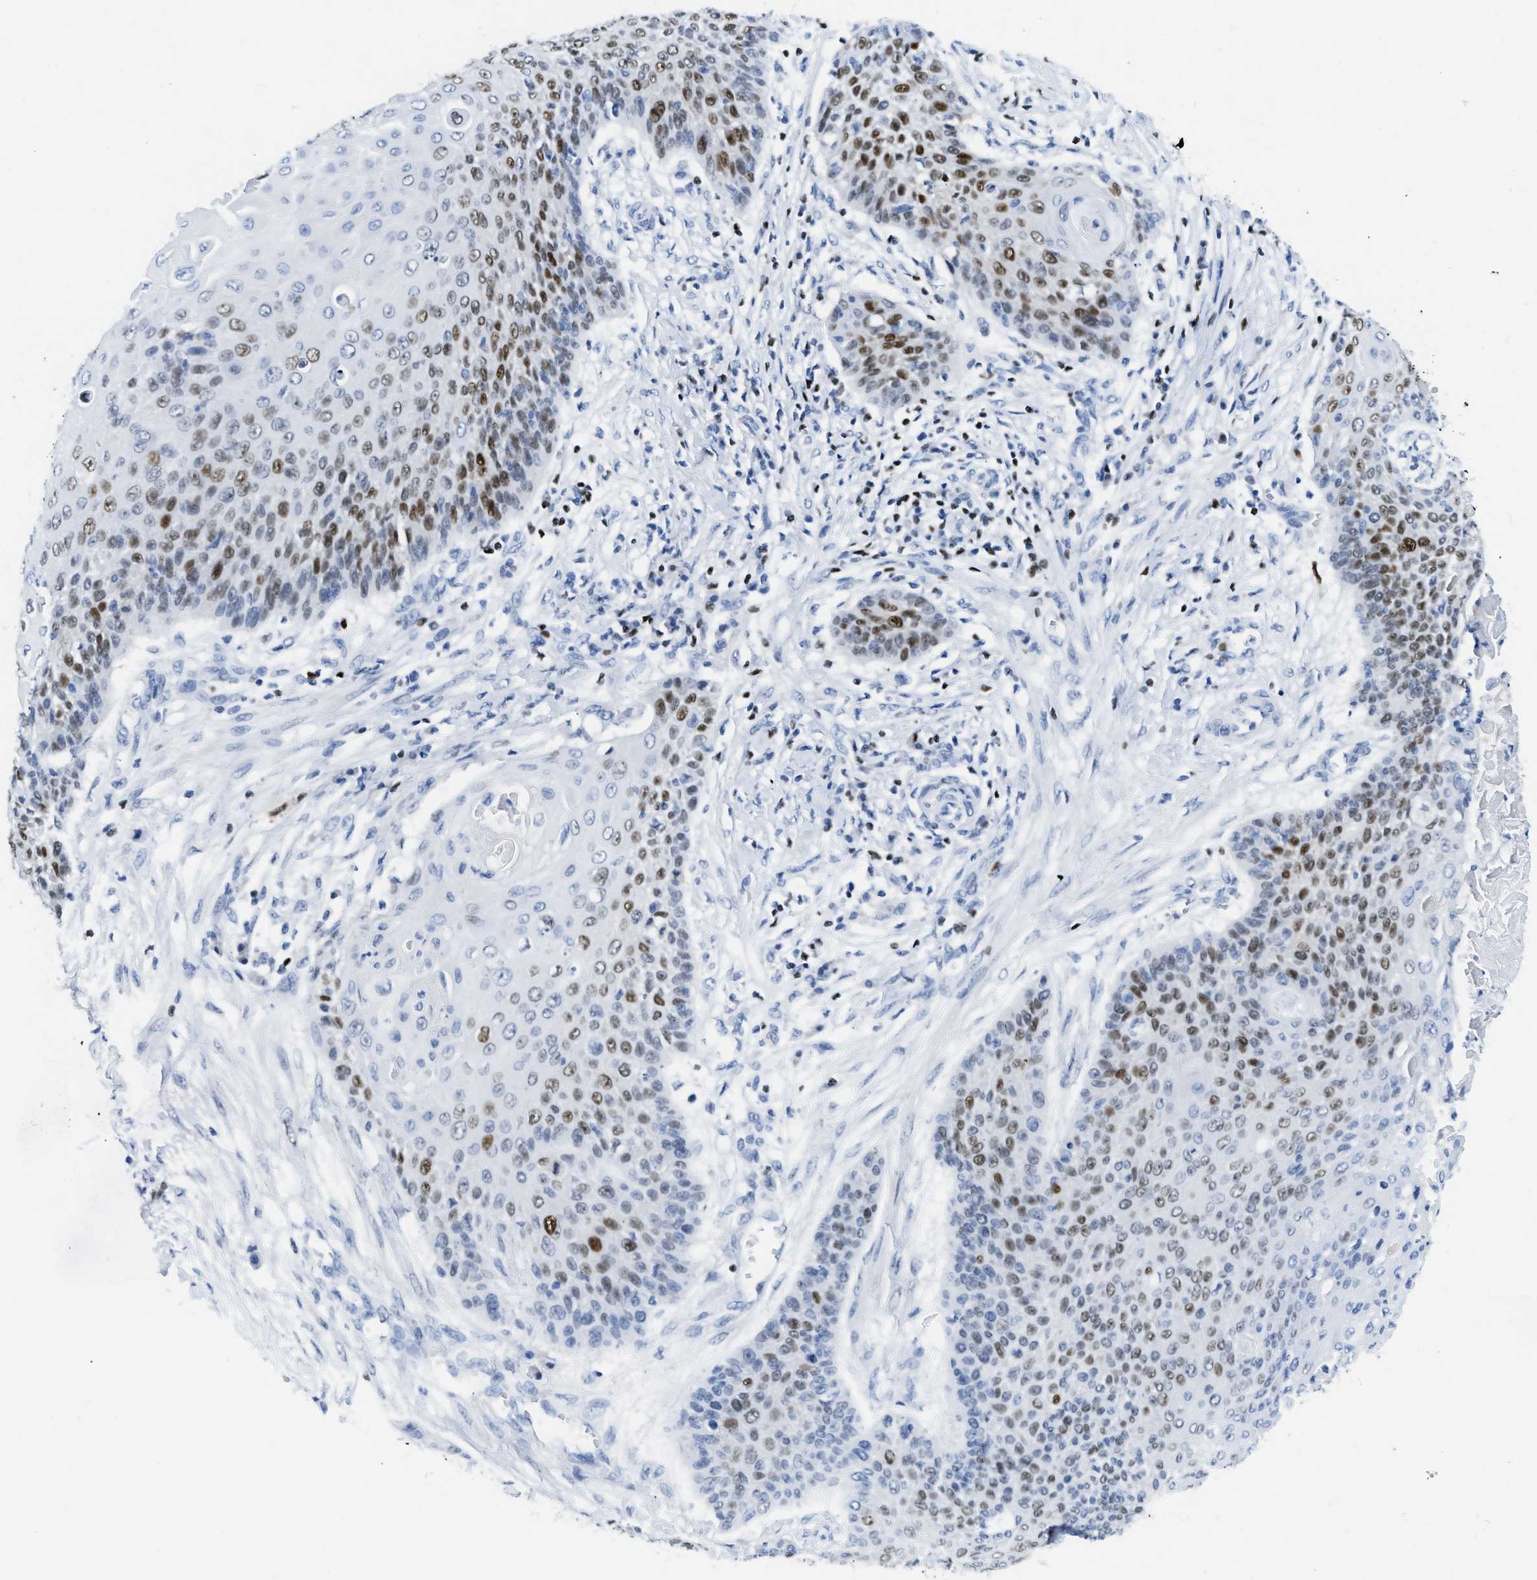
{"staining": {"intensity": "moderate", "quantity": "25%-75%", "location": "nuclear"}, "tissue": "cervical cancer", "cell_type": "Tumor cells", "image_type": "cancer", "snomed": [{"axis": "morphology", "description": "Squamous cell carcinoma, NOS"}, {"axis": "topography", "description": "Cervix"}], "caption": "A high-resolution micrograph shows IHC staining of cervical cancer (squamous cell carcinoma), which exhibits moderate nuclear staining in approximately 25%-75% of tumor cells.", "gene": "TCF7", "patient": {"sex": "female", "age": 39}}